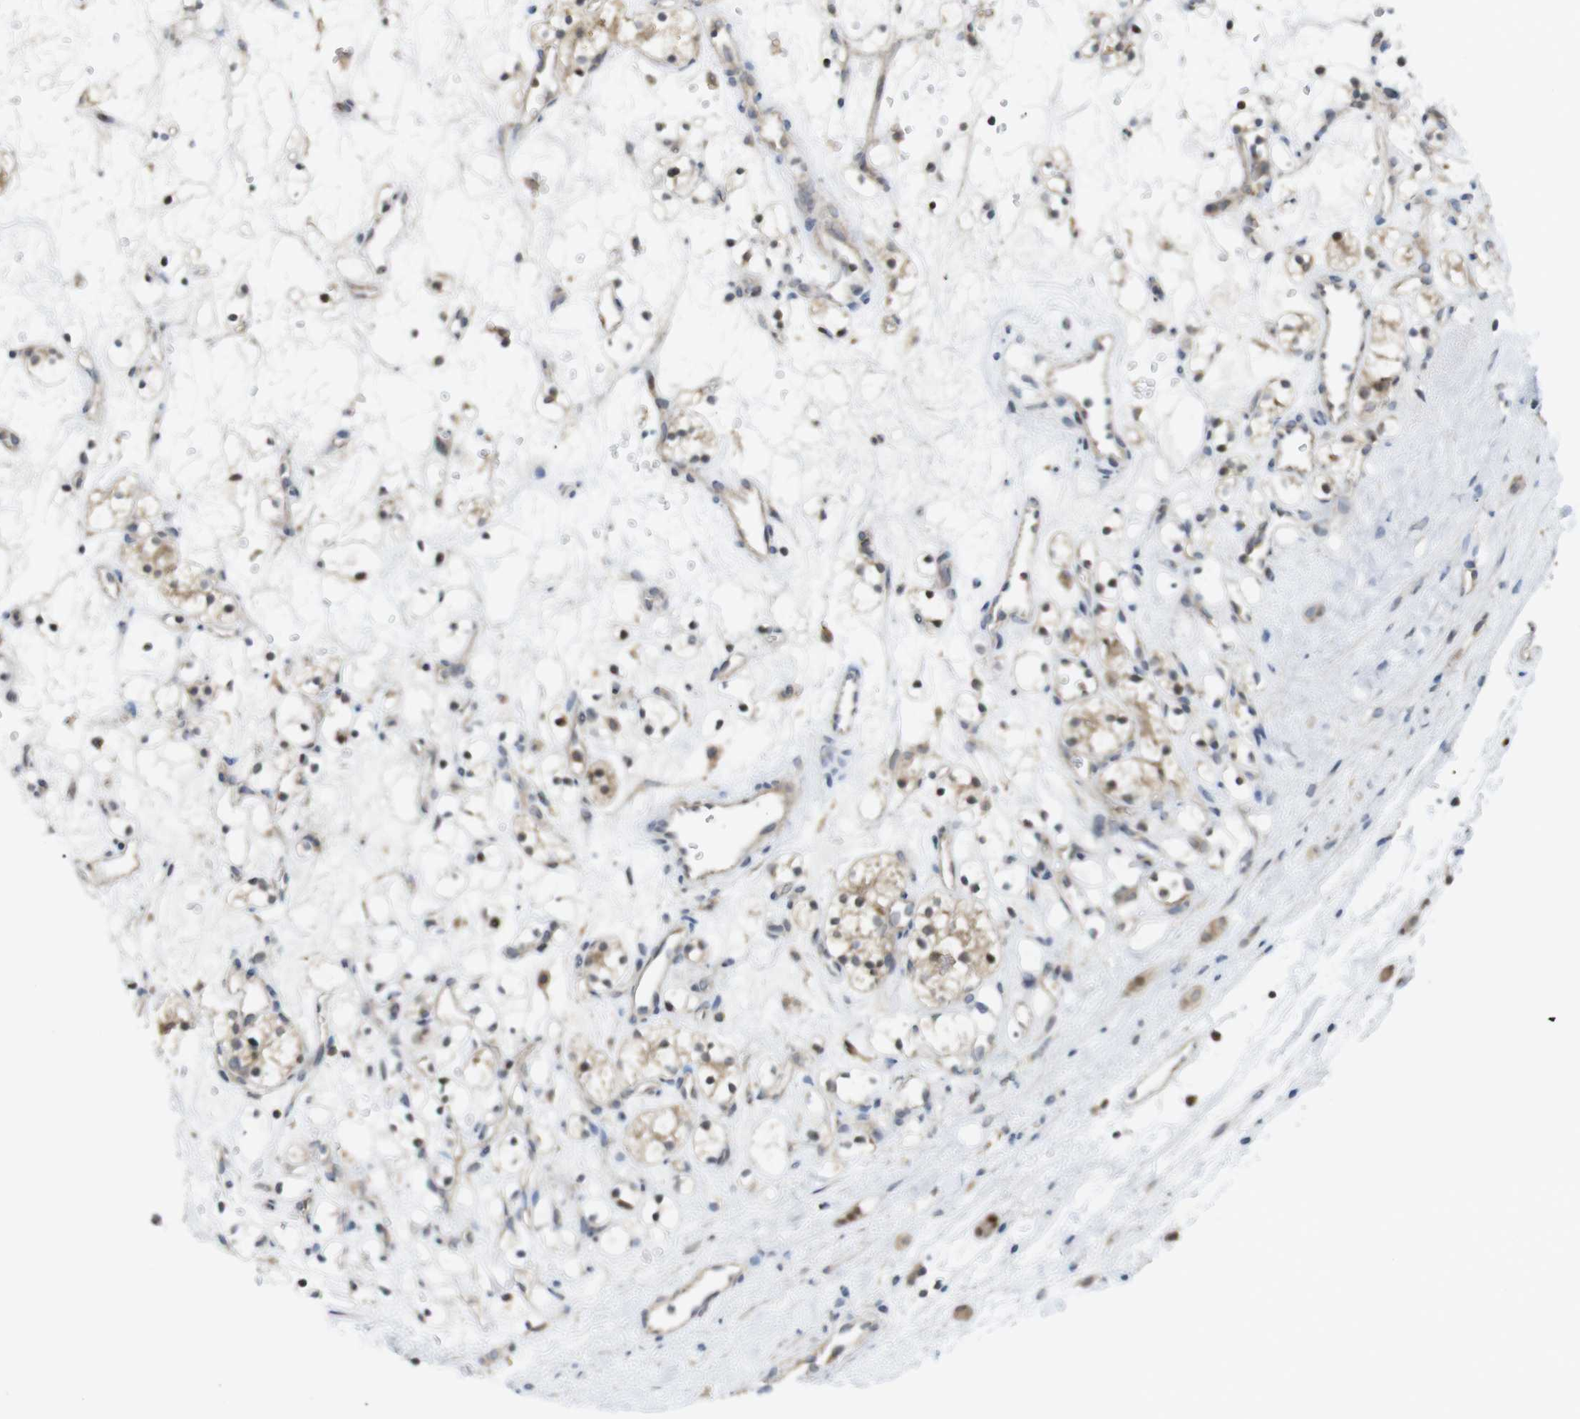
{"staining": {"intensity": "negative", "quantity": "none", "location": "none"}, "tissue": "renal cancer", "cell_type": "Tumor cells", "image_type": "cancer", "snomed": [{"axis": "morphology", "description": "Adenocarcinoma, NOS"}, {"axis": "topography", "description": "Kidney"}], "caption": "Tumor cells are negative for brown protein staining in renal adenocarcinoma.", "gene": "RCC1", "patient": {"sex": "female", "age": 60}}